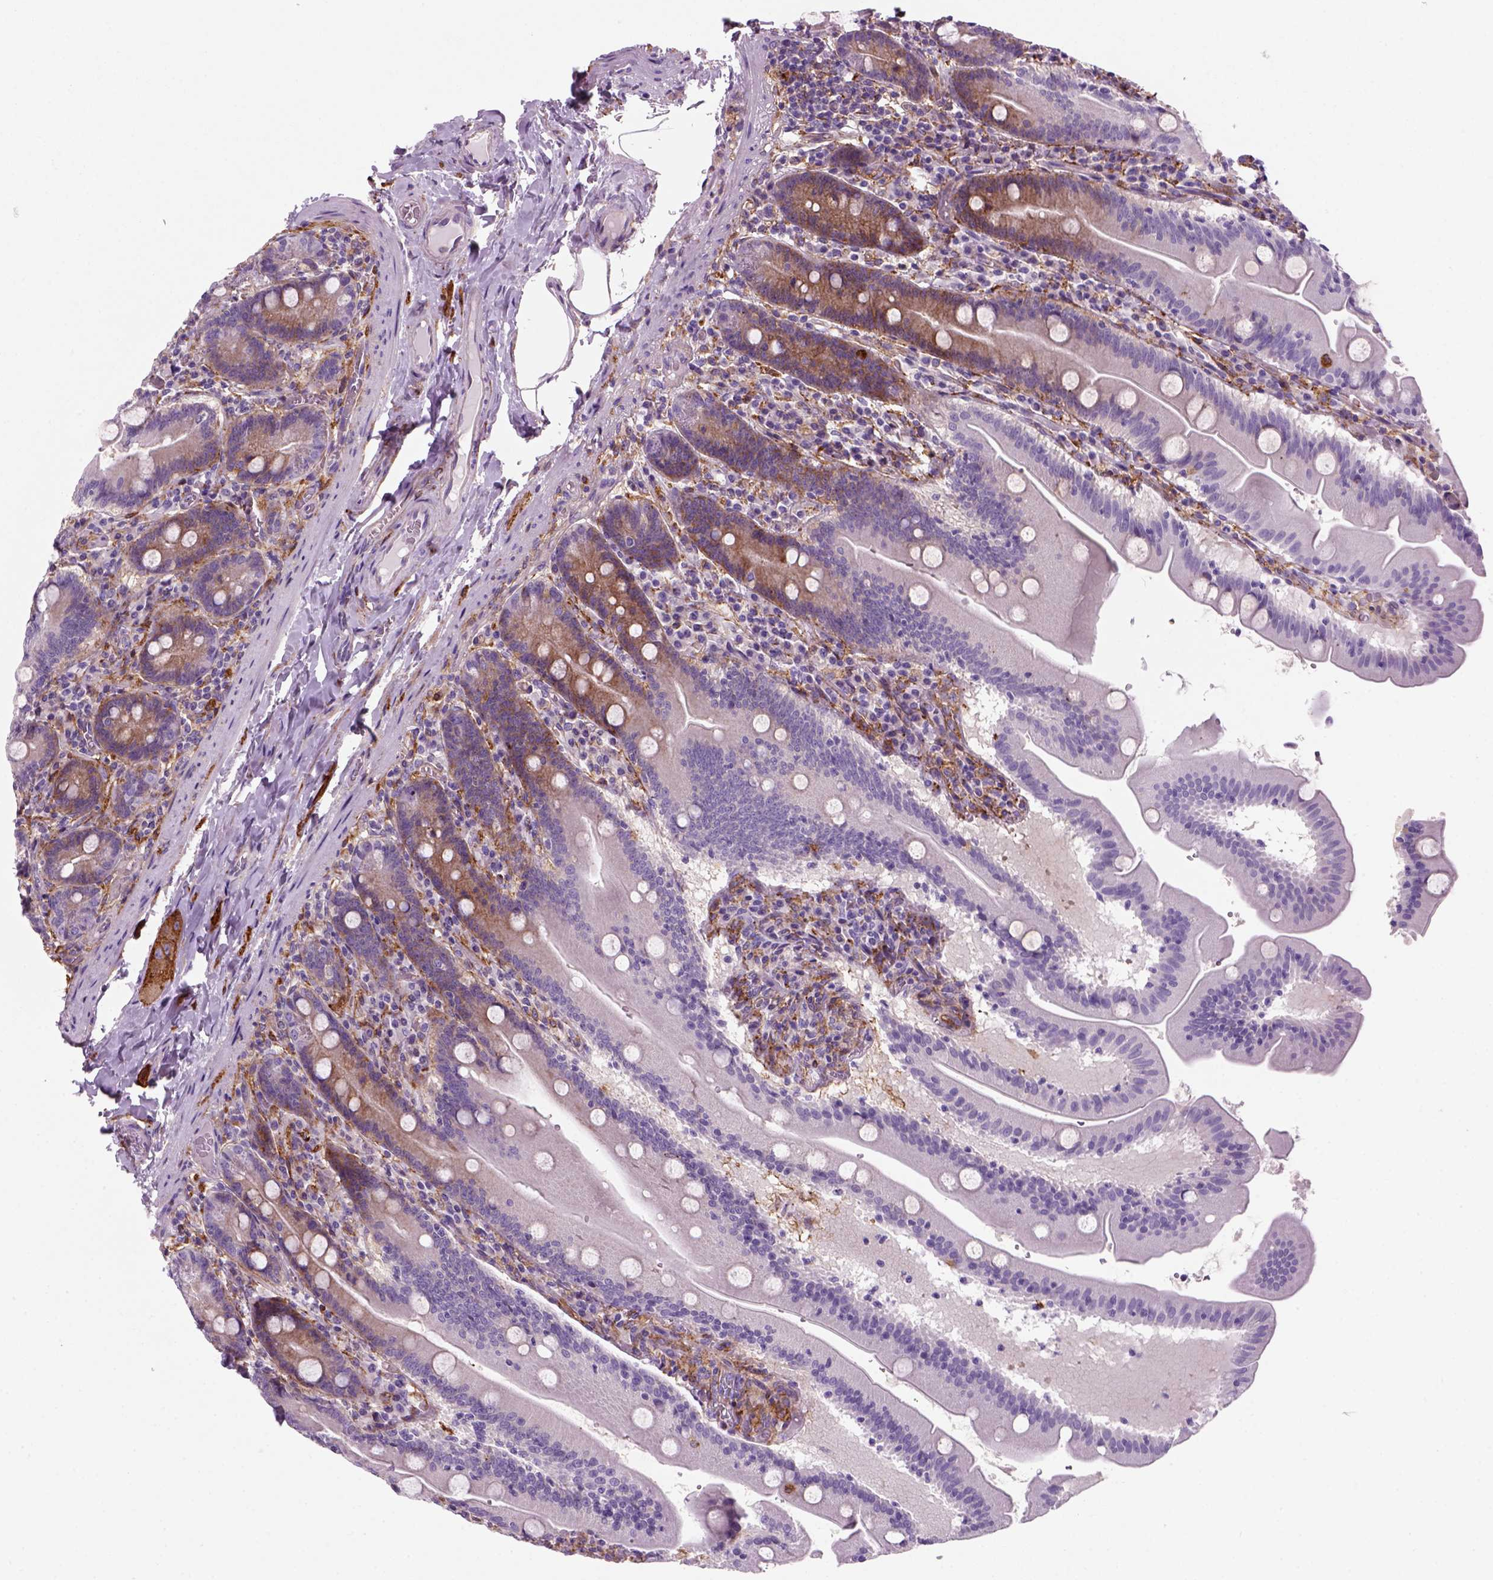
{"staining": {"intensity": "moderate", "quantity": "25%-75%", "location": "cytoplasmic/membranous"}, "tissue": "small intestine", "cell_type": "Glandular cells", "image_type": "normal", "snomed": [{"axis": "morphology", "description": "Normal tissue, NOS"}, {"axis": "topography", "description": "Small intestine"}], "caption": "High-power microscopy captured an immunohistochemistry photomicrograph of benign small intestine, revealing moderate cytoplasmic/membranous positivity in about 25%-75% of glandular cells. Using DAB (brown) and hematoxylin (blue) stains, captured at high magnification using brightfield microscopy.", "gene": "MARCKS", "patient": {"sex": "male", "age": 37}}